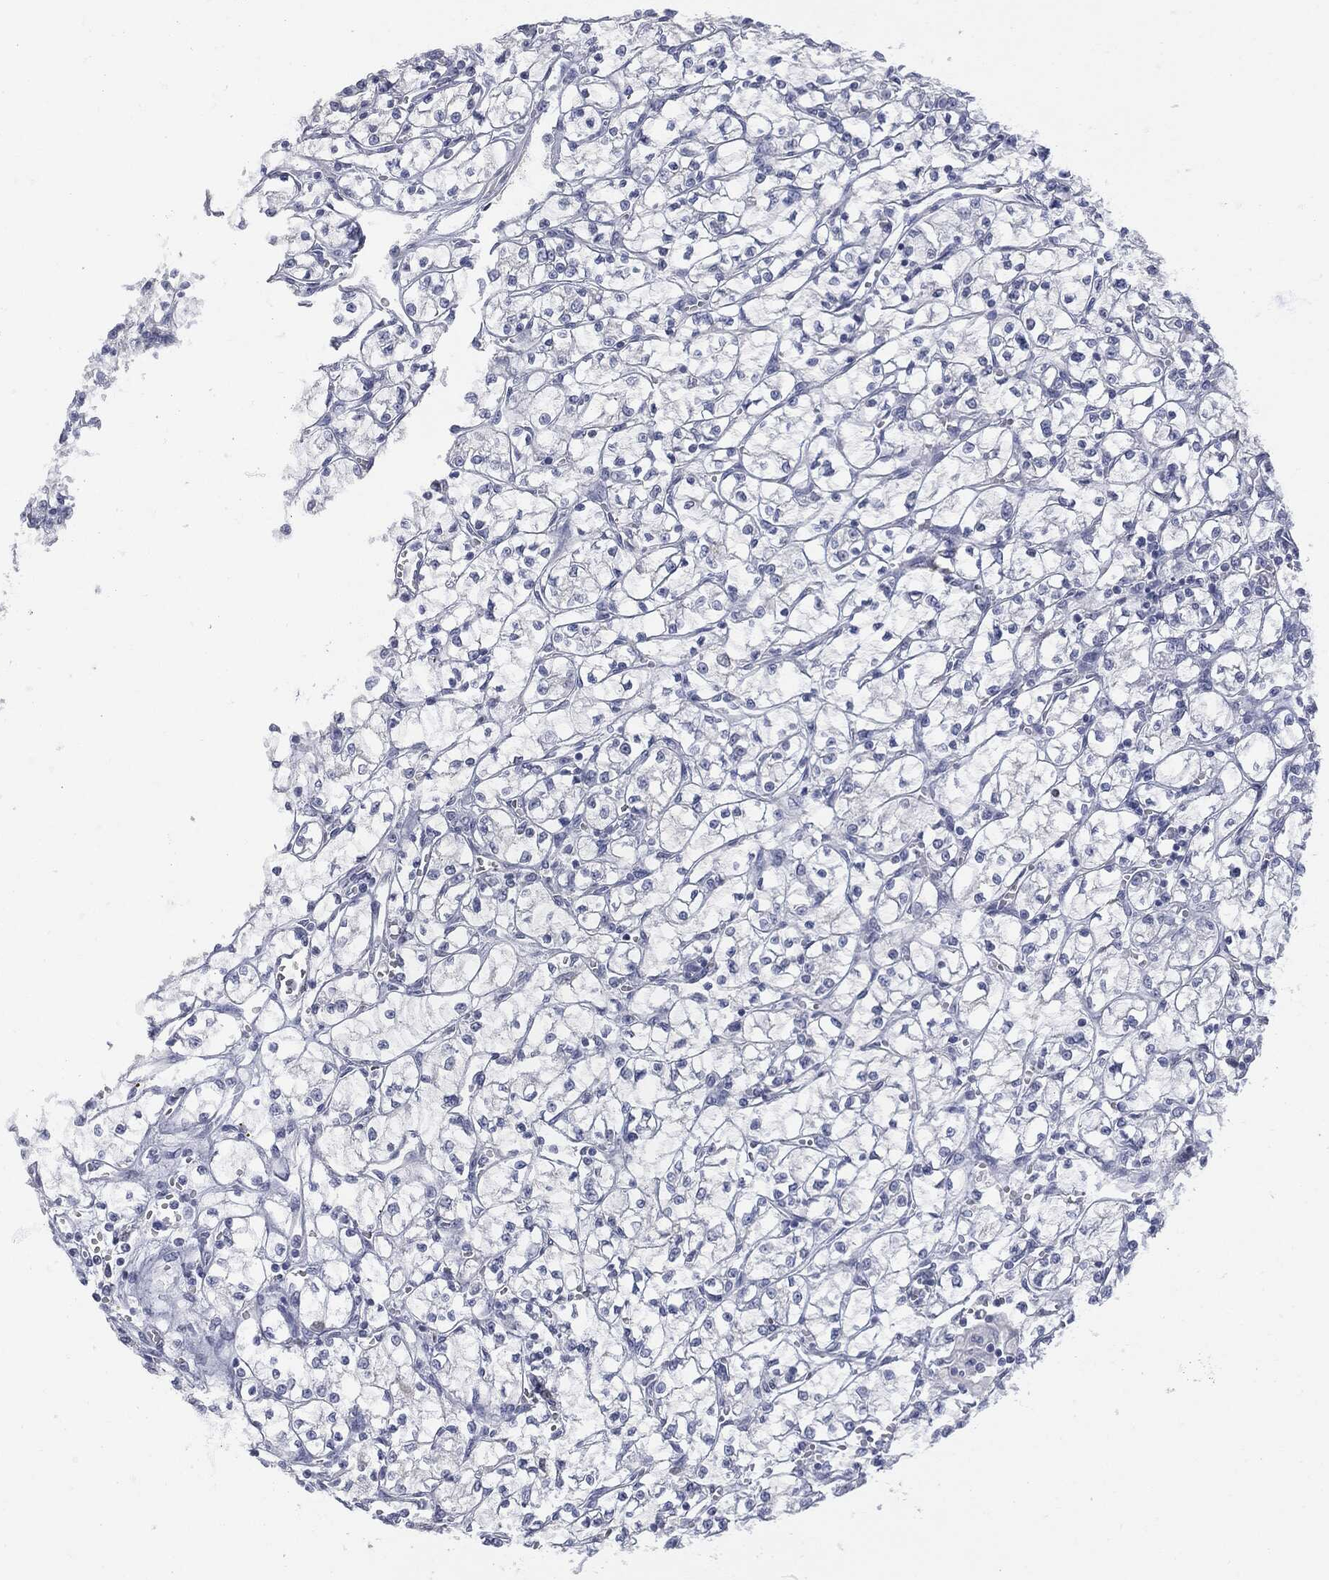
{"staining": {"intensity": "negative", "quantity": "none", "location": "none"}, "tissue": "renal cancer", "cell_type": "Tumor cells", "image_type": "cancer", "snomed": [{"axis": "morphology", "description": "Adenocarcinoma, NOS"}, {"axis": "topography", "description": "Kidney"}], "caption": "Immunohistochemistry histopathology image of neoplastic tissue: human renal adenocarcinoma stained with DAB (3,3'-diaminobenzidine) demonstrates no significant protein staining in tumor cells. The staining is performed using DAB (3,3'-diaminobenzidine) brown chromogen with nuclei counter-stained in using hematoxylin.", "gene": "UBE2C", "patient": {"sex": "female", "age": 64}}